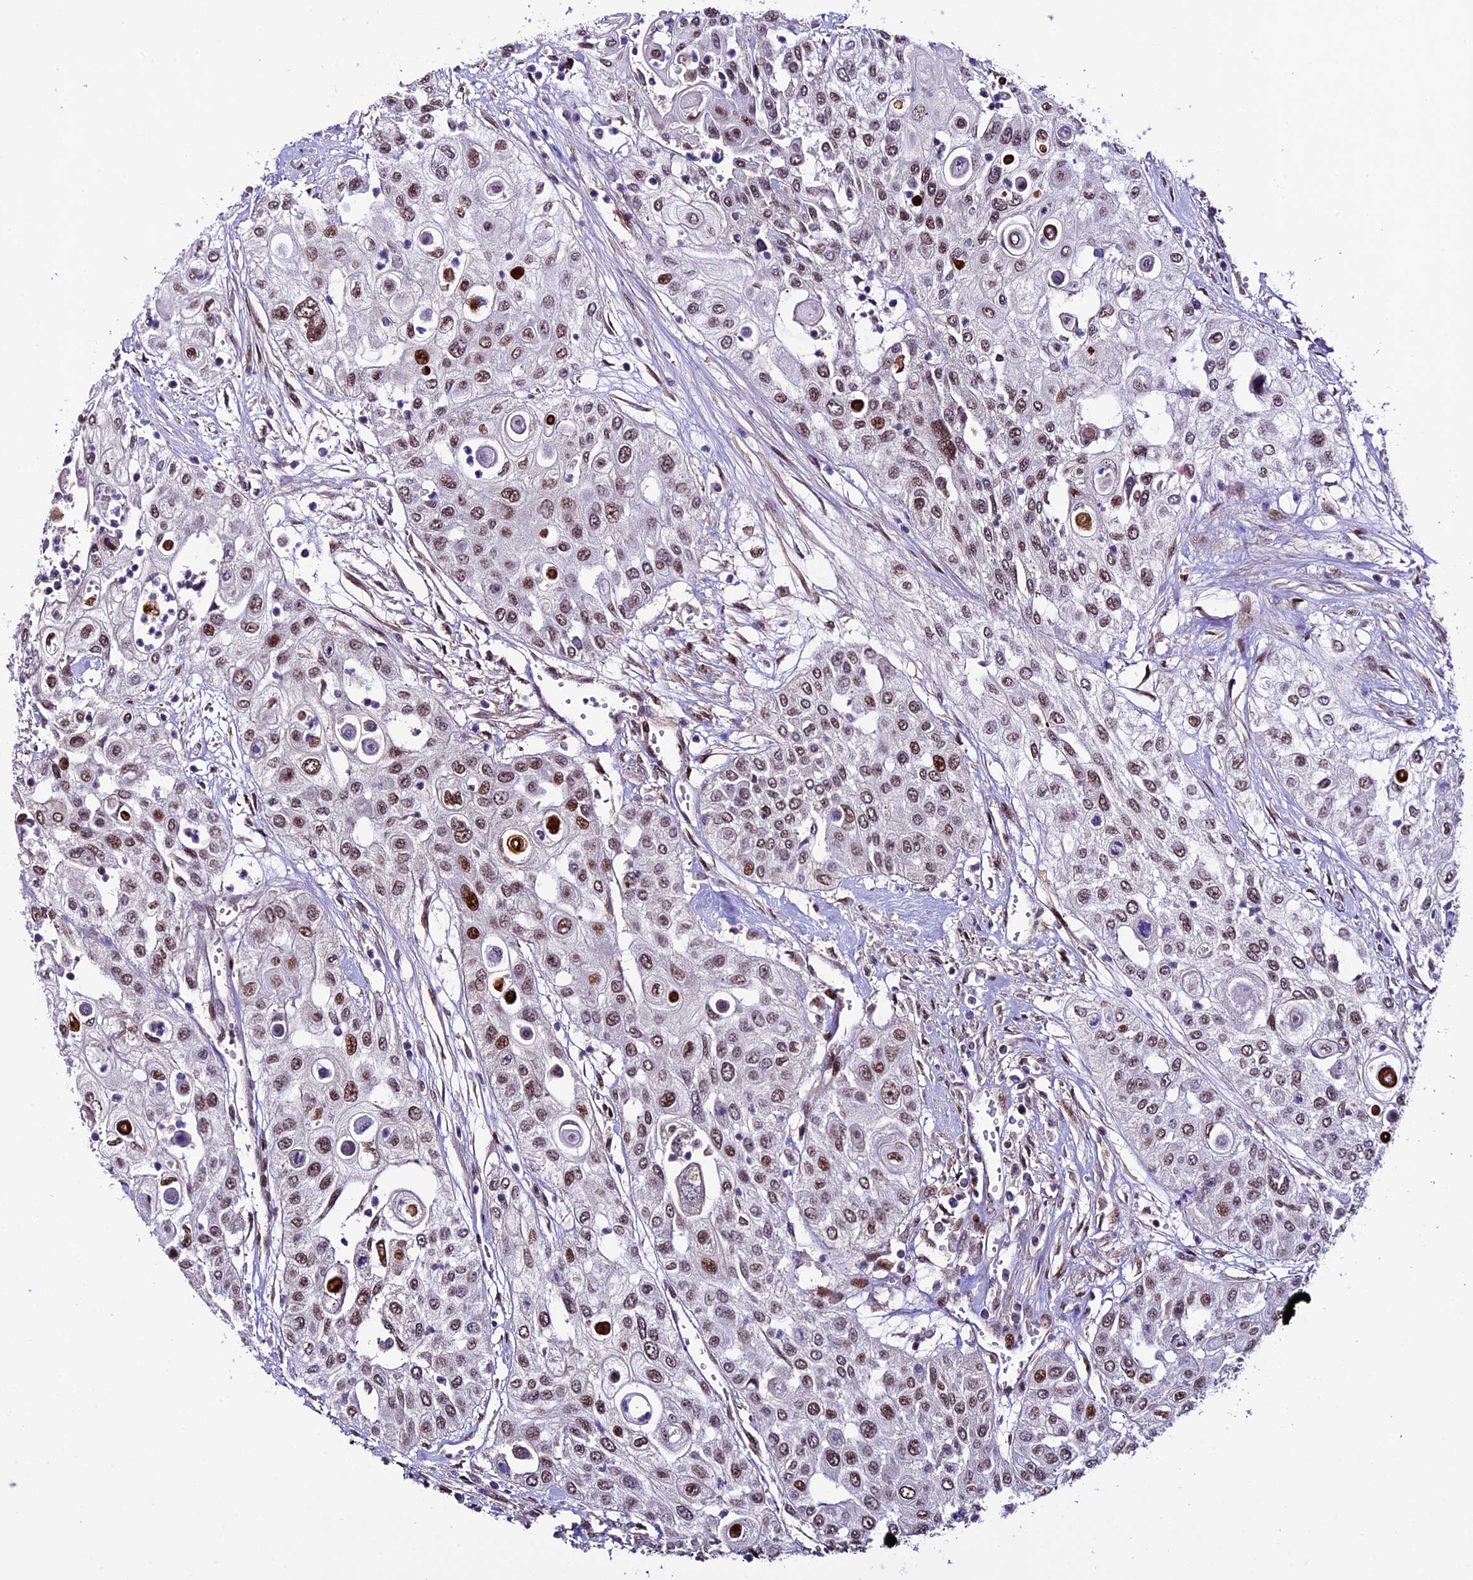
{"staining": {"intensity": "moderate", "quantity": ">75%", "location": "nuclear"}, "tissue": "urothelial cancer", "cell_type": "Tumor cells", "image_type": "cancer", "snomed": [{"axis": "morphology", "description": "Urothelial carcinoma, High grade"}, {"axis": "topography", "description": "Urinary bladder"}], "caption": "There is medium levels of moderate nuclear expression in tumor cells of urothelial cancer, as demonstrated by immunohistochemical staining (brown color).", "gene": "TCP11L2", "patient": {"sex": "female", "age": 79}}